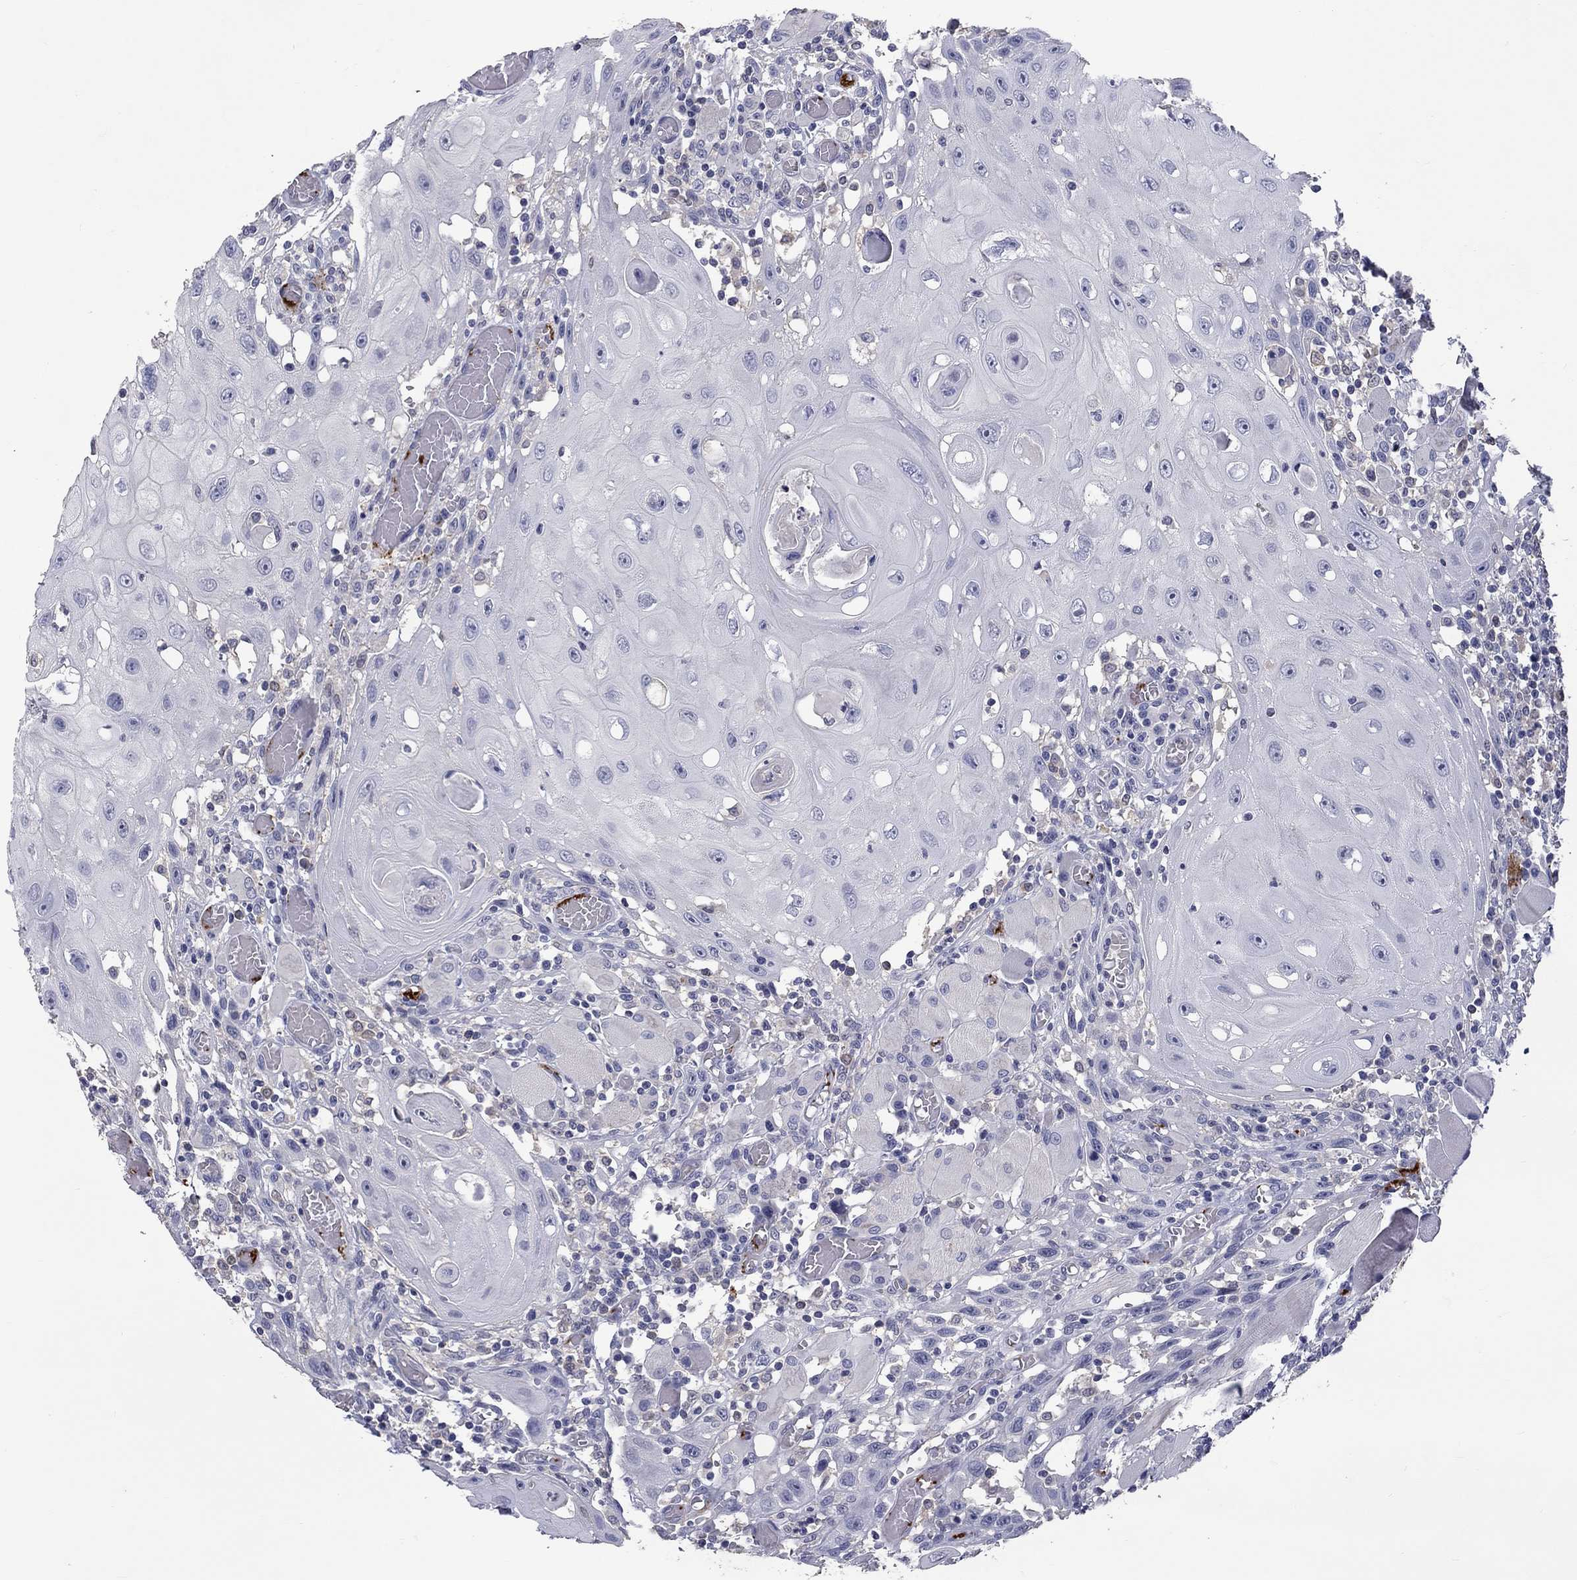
{"staining": {"intensity": "negative", "quantity": "none", "location": "none"}, "tissue": "head and neck cancer", "cell_type": "Tumor cells", "image_type": "cancer", "snomed": [{"axis": "morphology", "description": "Normal tissue, NOS"}, {"axis": "morphology", "description": "Squamous cell carcinoma, NOS"}, {"axis": "topography", "description": "Oral tissue"}, {"axis": "topography", "description": "Head-Neck"}], "caption": "Immunohistochemical staining of human head and neck cancer reveals no significant positivity in tumor cells.", "gene": "PLEK", "patient": {"sex": "male", "age": 71}}